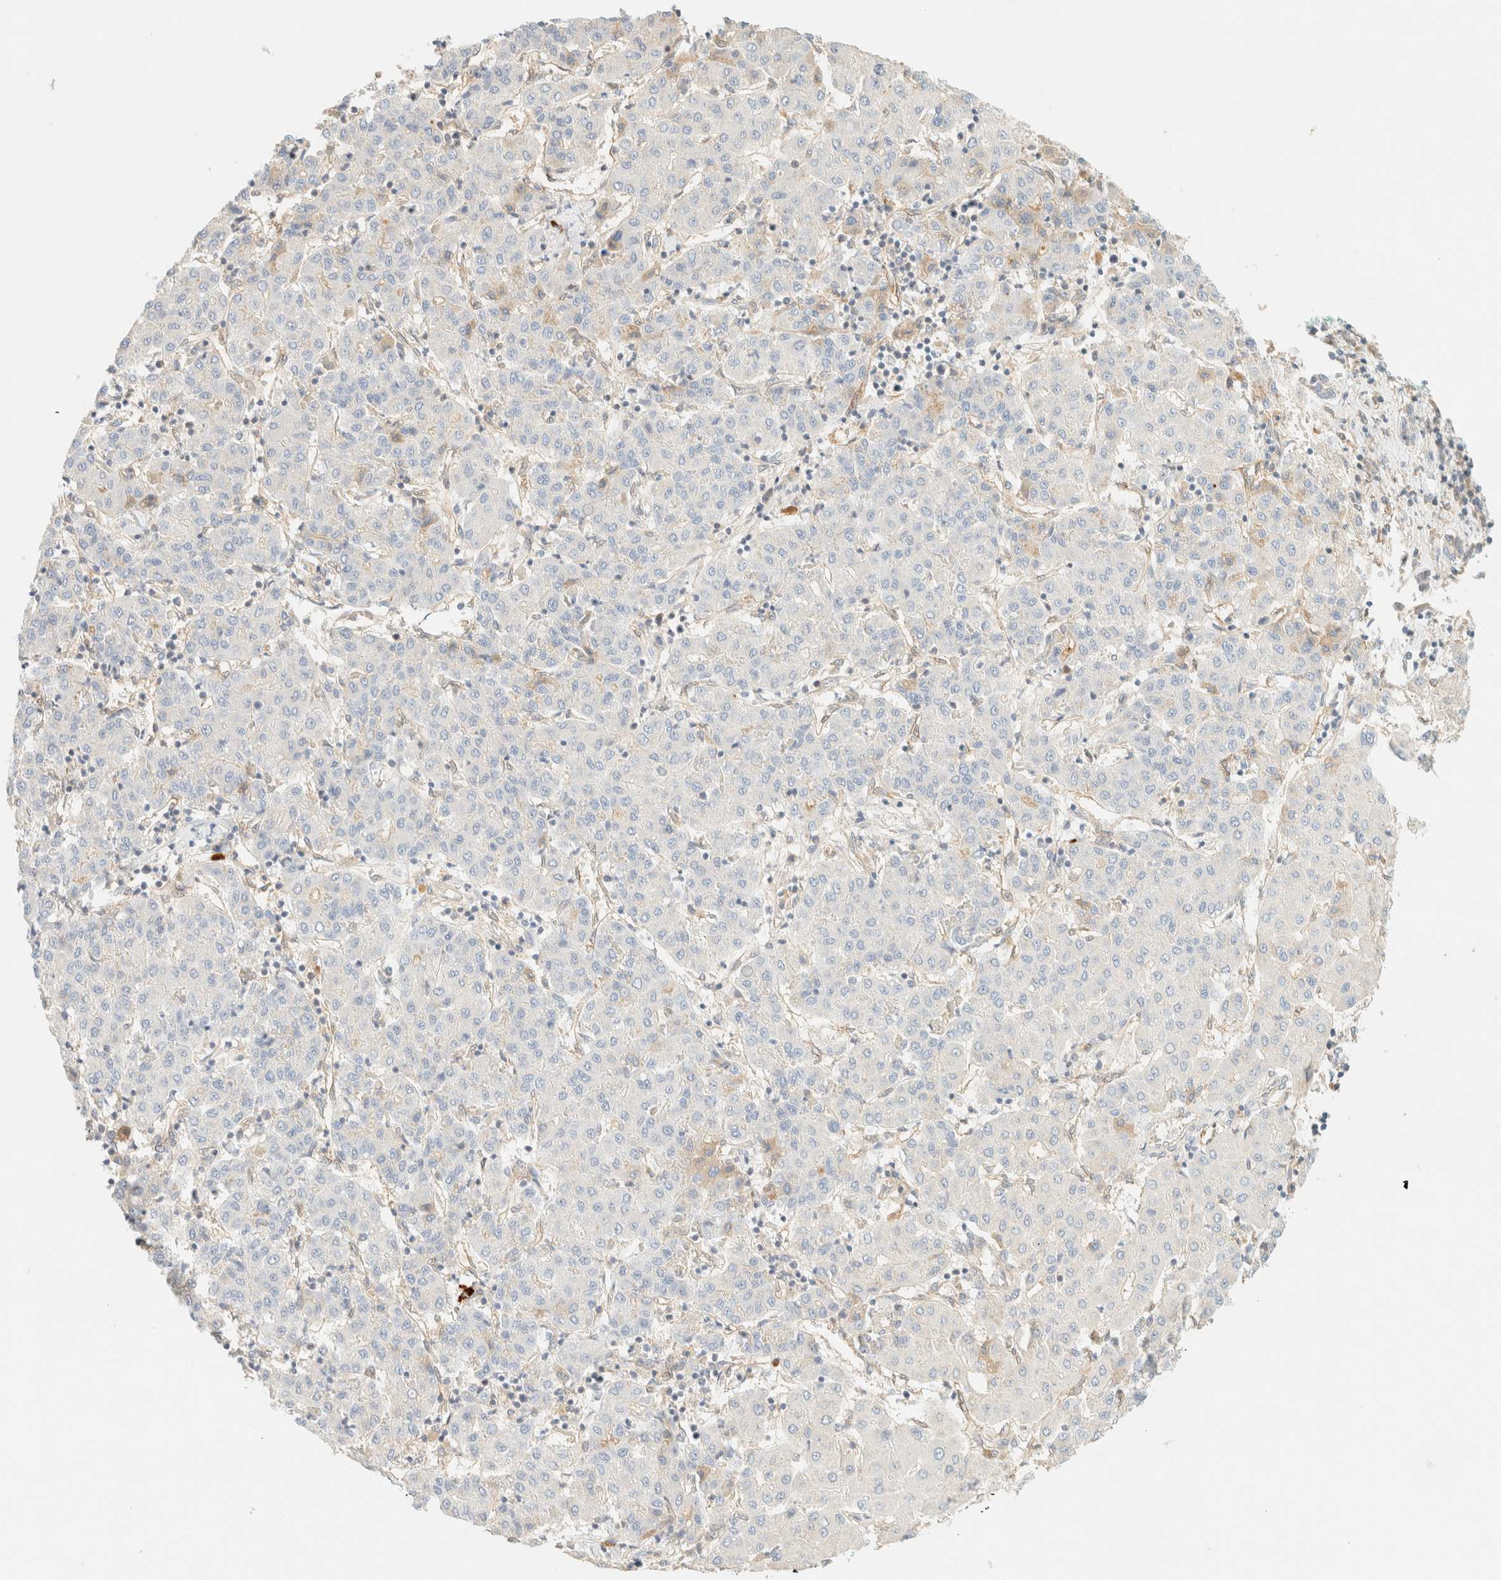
{"staining": {"intensity": "negative", "quantity": "none", "location": "none"}, "tissue": "liver cancer", "cell_type": "Tumor cells", "image_type": "cancer", "snomed": [{"axis": "morphology", "description": "Carcinoma, Hepatocellular, NOS"}, {"axis": "topography", "description": "Liver"}], "caption": "High power microscopy micrograph of an immunohistochemistry image of hepatocellular carcinoma (liver), revealing no significant staining in tumor cells.", "gene": "FHOD1", "patient": {"sex": "male", "age": 65}}